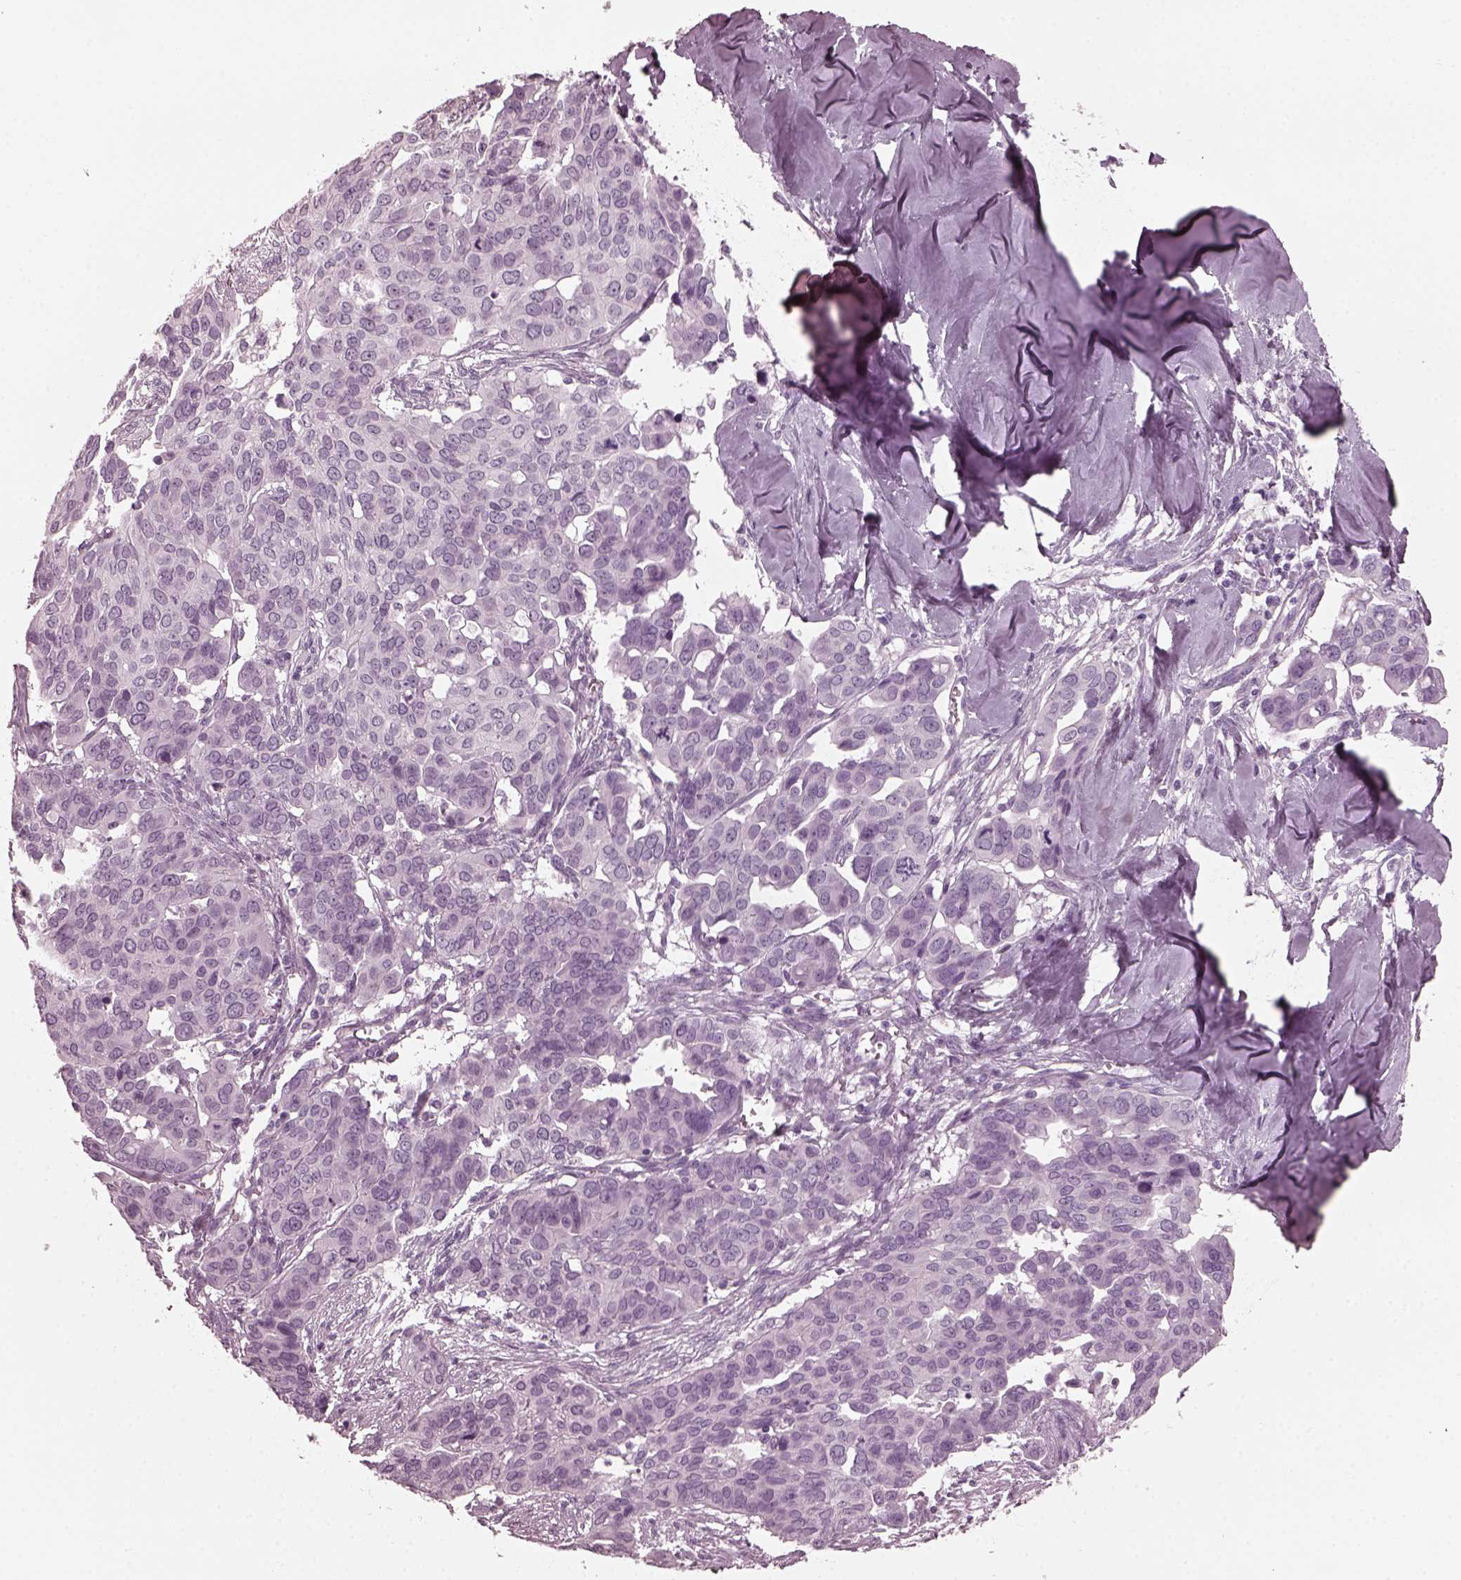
{"staining": {"intensity": "negative", "quantity": "none", "location": "none"}, "tissue": "ovarian cancer", "cell_type": "Tumor cells", "image_type": "cancer", "snomed": [{"axis": "morphology", "description": "Carcinoma, endometroid"}, {"axis": "topography", "description": "Ovary"}], "caption": "DAB (3,3'-diaminobenzidine) immunohistochemical staining of ovarian endometroid carcinoma displays no significant staining in tumor cells.", "gene": "GRM6", "patient": {"sex": "female", "age": 78}}